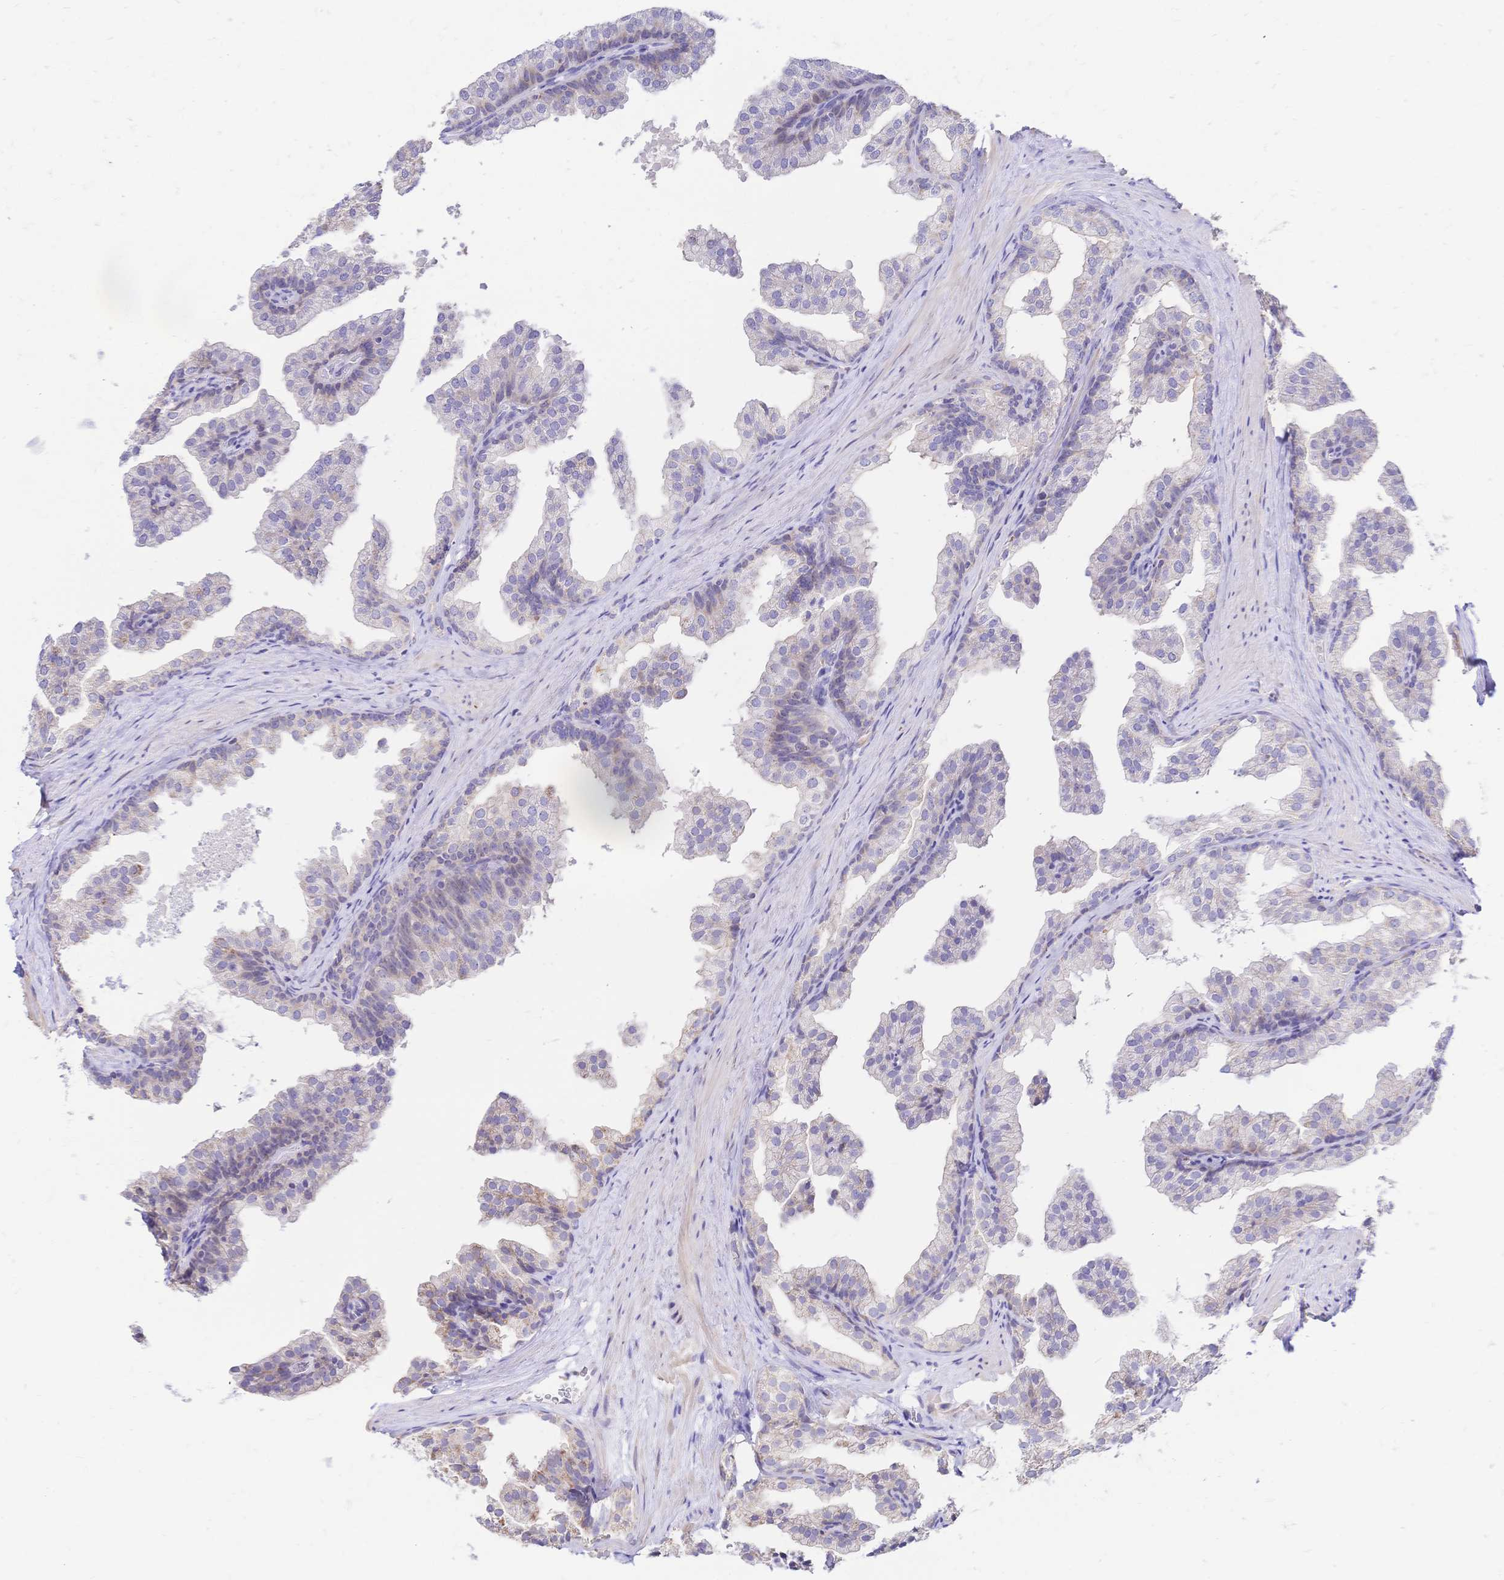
{"staining": {"intensity": "weak", "quantity": "<25%", "location": "cytoplasmic/membranous"}, "tissue": "prostate", "cell_type": "Glandular cells", "image_type": "normal", "snomed": [{"axis": "morphology", "description": "Normal tissue, NOS"}, {"axis": "topography", "description": "Prostate"}], "caption": "Benign prostate was stained to show a protein in brown. There is no significant expression in glandular cells. (Immunohistochemistry, brightfield microscopy, high magnification).", "gene": "CLEC18A", "patient": {"sex": "male", "age": 37}}